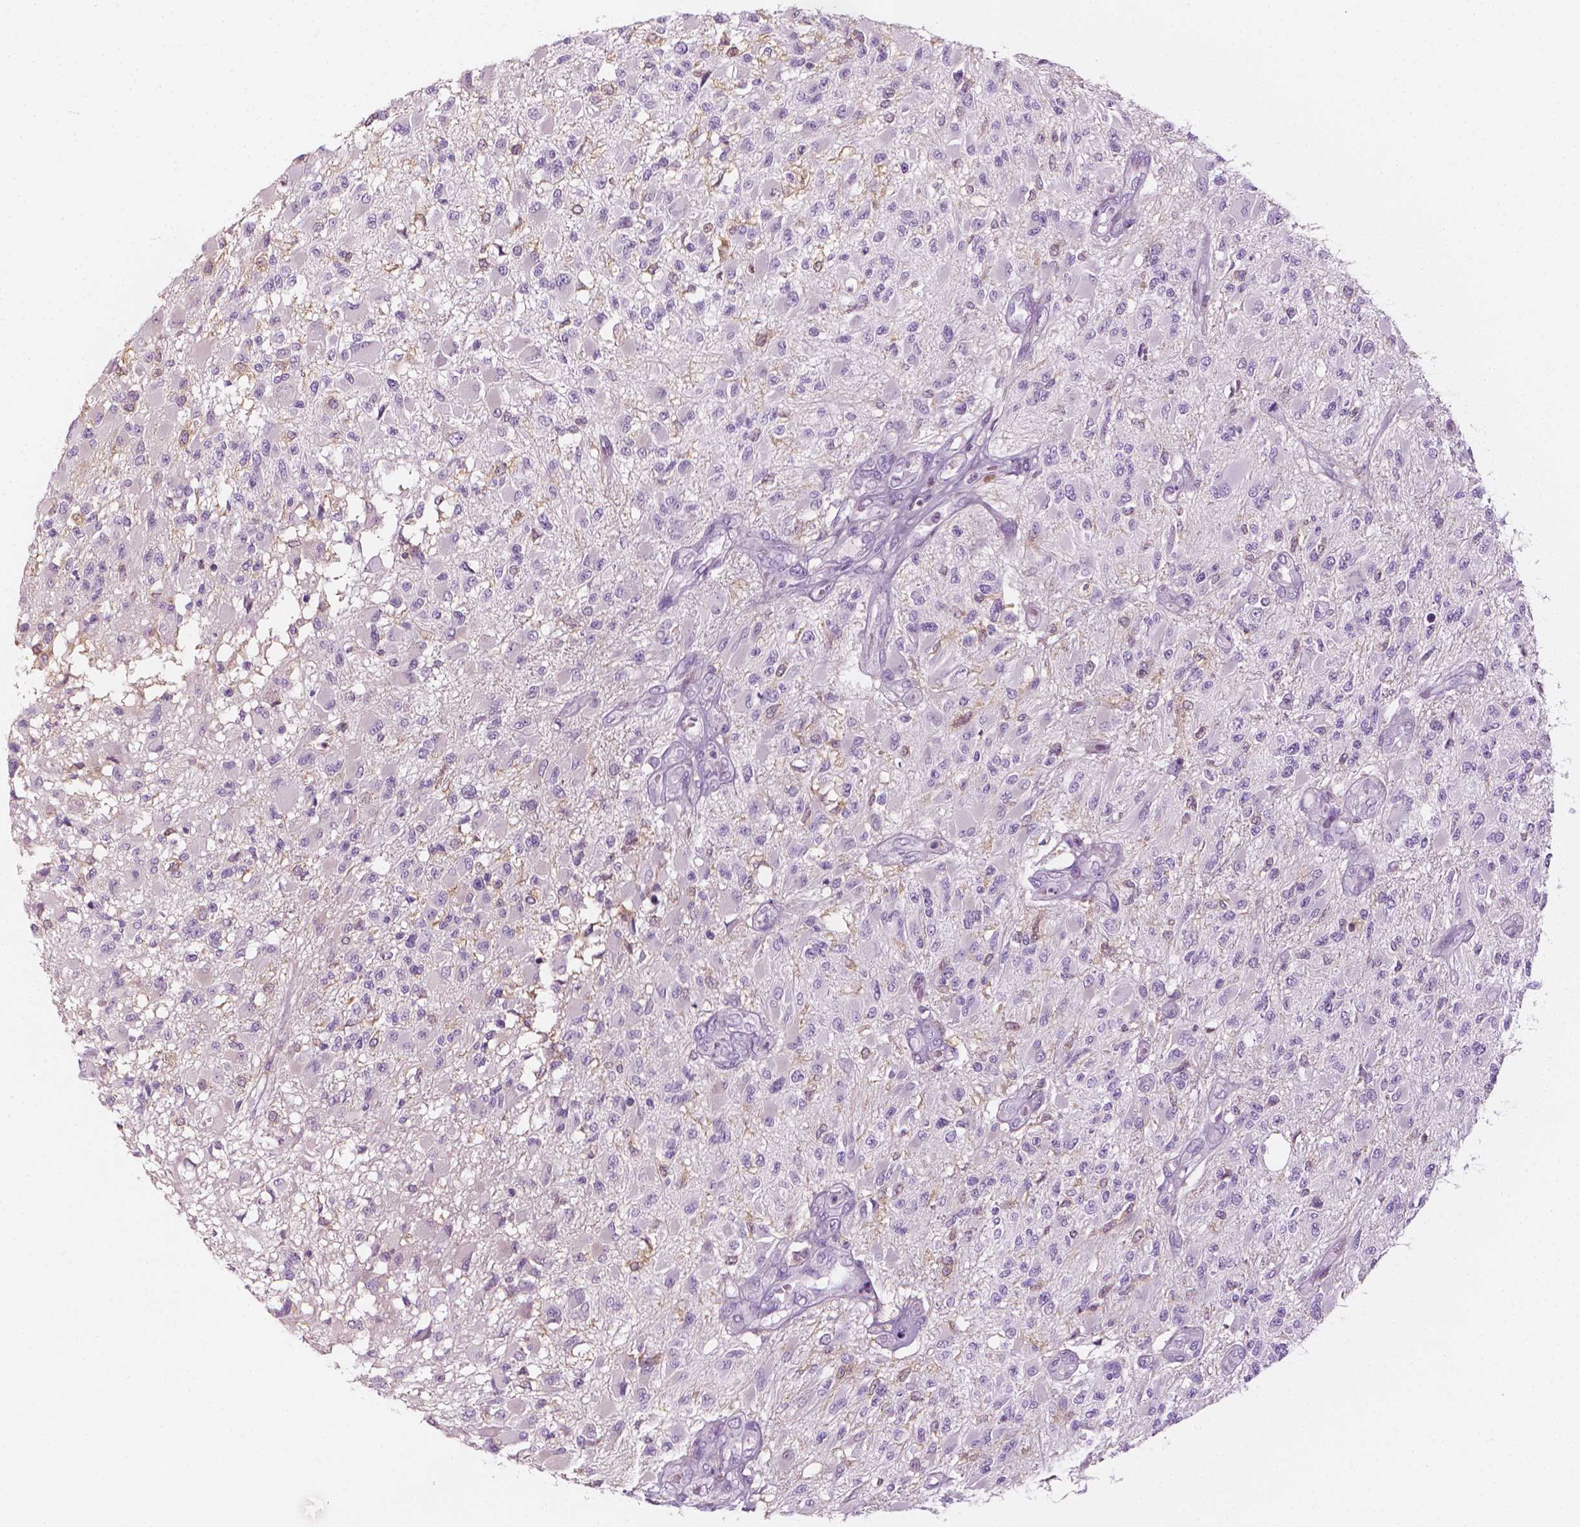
{"staining": {"intensity": "negative", "quantity": "none", "location": "none"}, "tissue": "glioma", "cell_type": "Tumor cells", "image_type": "cancer", "snomed": [{"axis": "morphology", "description": "Glioma, malignant, High grade"}, {"axis": "topography", "description": "Brain"}], "caption": "A high-resolution photomicrograph shows immunohistochemistry (IHC) staining of malignant glioma (high-grade), which reveals no significant expression in tumor cells. (DAB immunohistochemistry (IHC) visualized using brightfield microscopy, high magnification).", "gene": "SHMT1", "patient": {"sex": "female", "age": 63}}